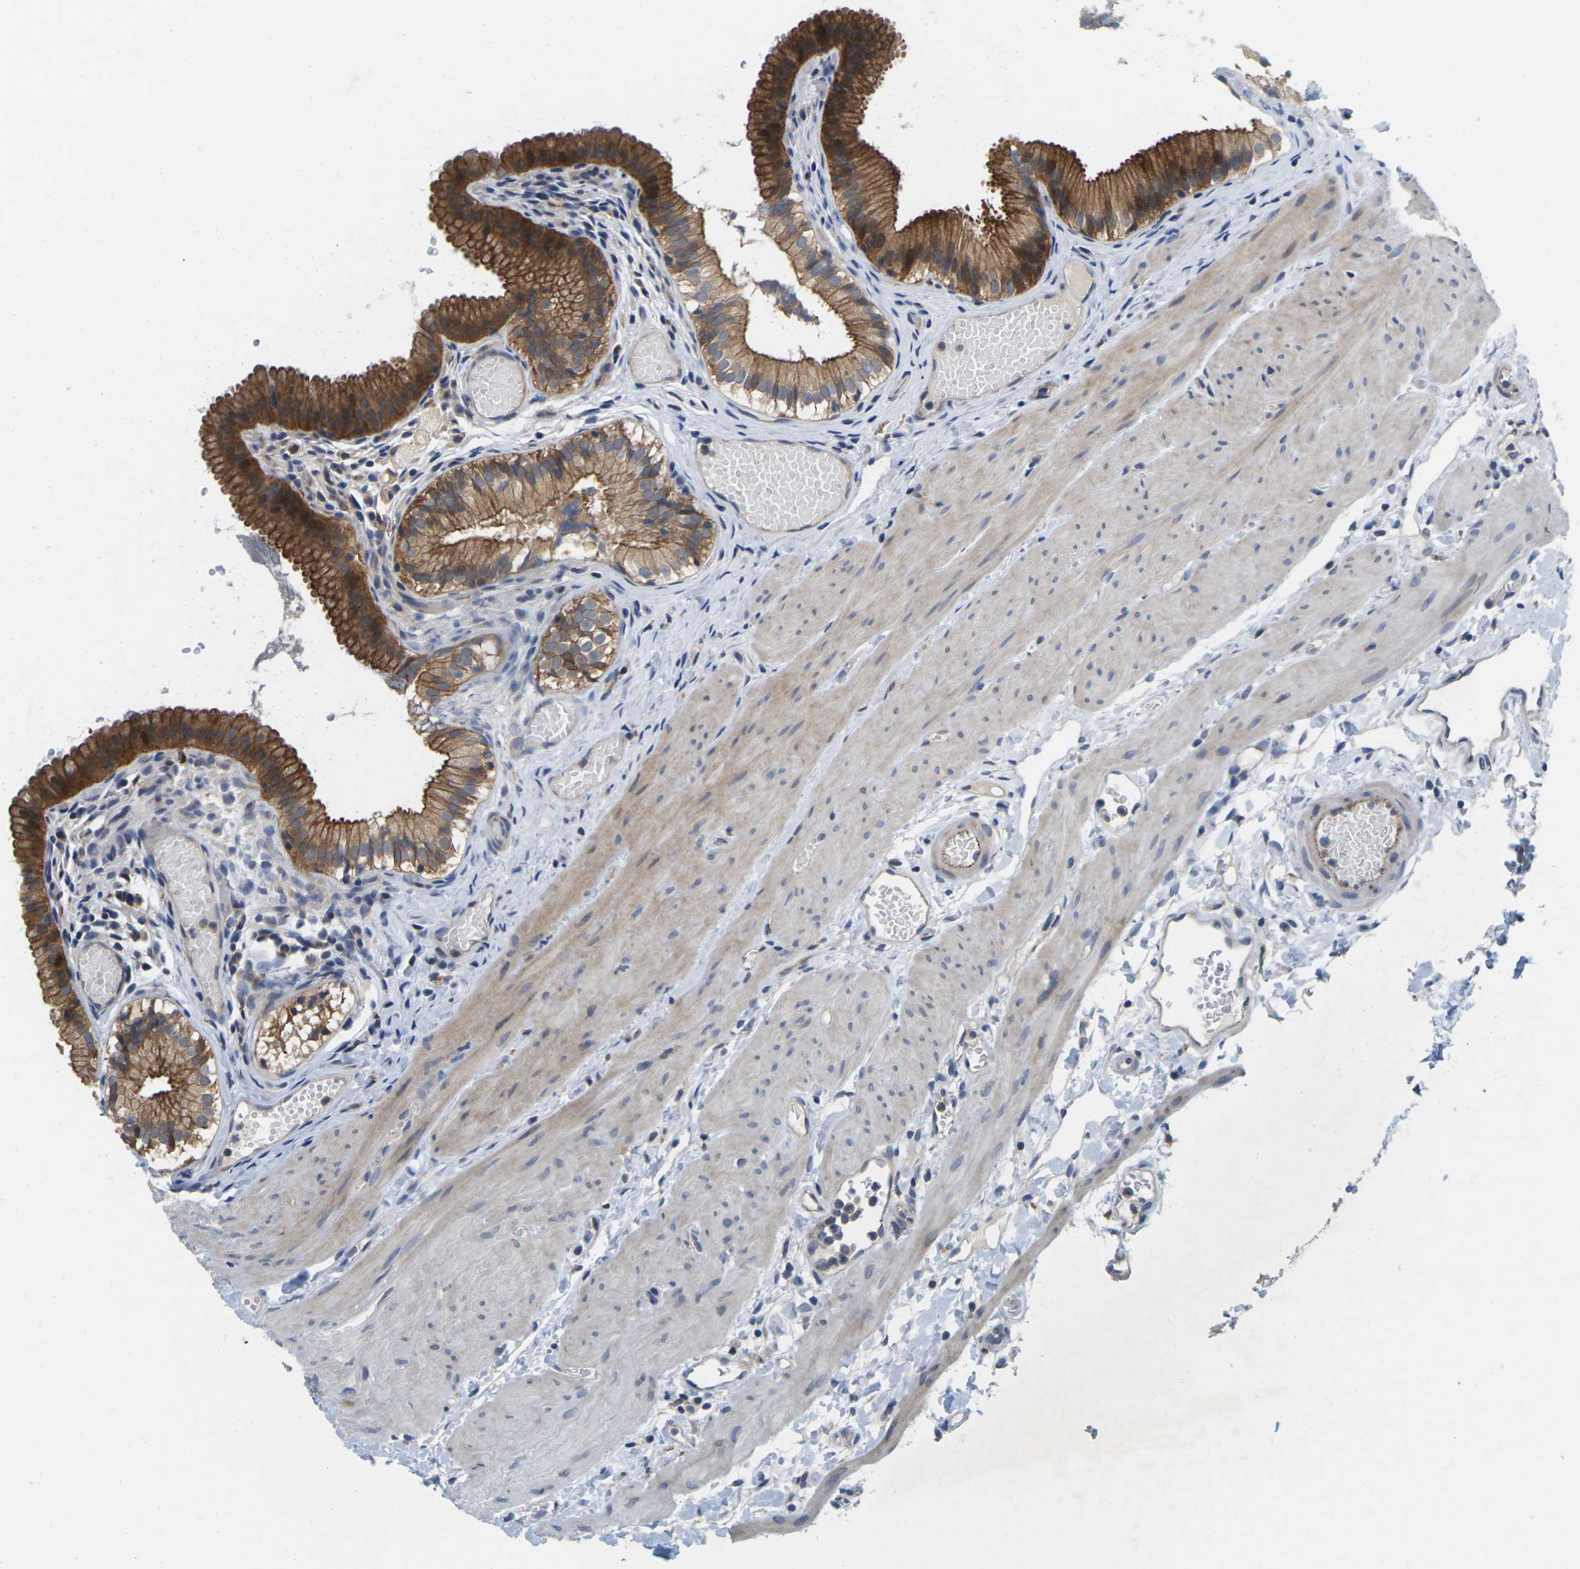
{"staining": {"intensity": "strong", "quantity": ">75%", "location": "cytoplasmic/membranous"}, "tissue": "gallbladder", "cell_type": "Glandular cells", "image_type": "normal", "snomed": [{"axis": "morphology", "description": "Normal tissue, NOS"}, {"axis": "topography", "description": "Gallbladder"}], "caption": "A high-resolution histopathology image shows immunohistochemistry staining of benign gallbladder, which shows strong cytoplasmic/membranous expression in about >75% of glandular cells. Using DAB (3,3'-diaminobenzidine) (brown) and hematoxylin (blue) stains, captured at high magnification using brightfield microscopy.", "gene": "SCNN1A", "patient": {"sex": "female", "age": 26}}